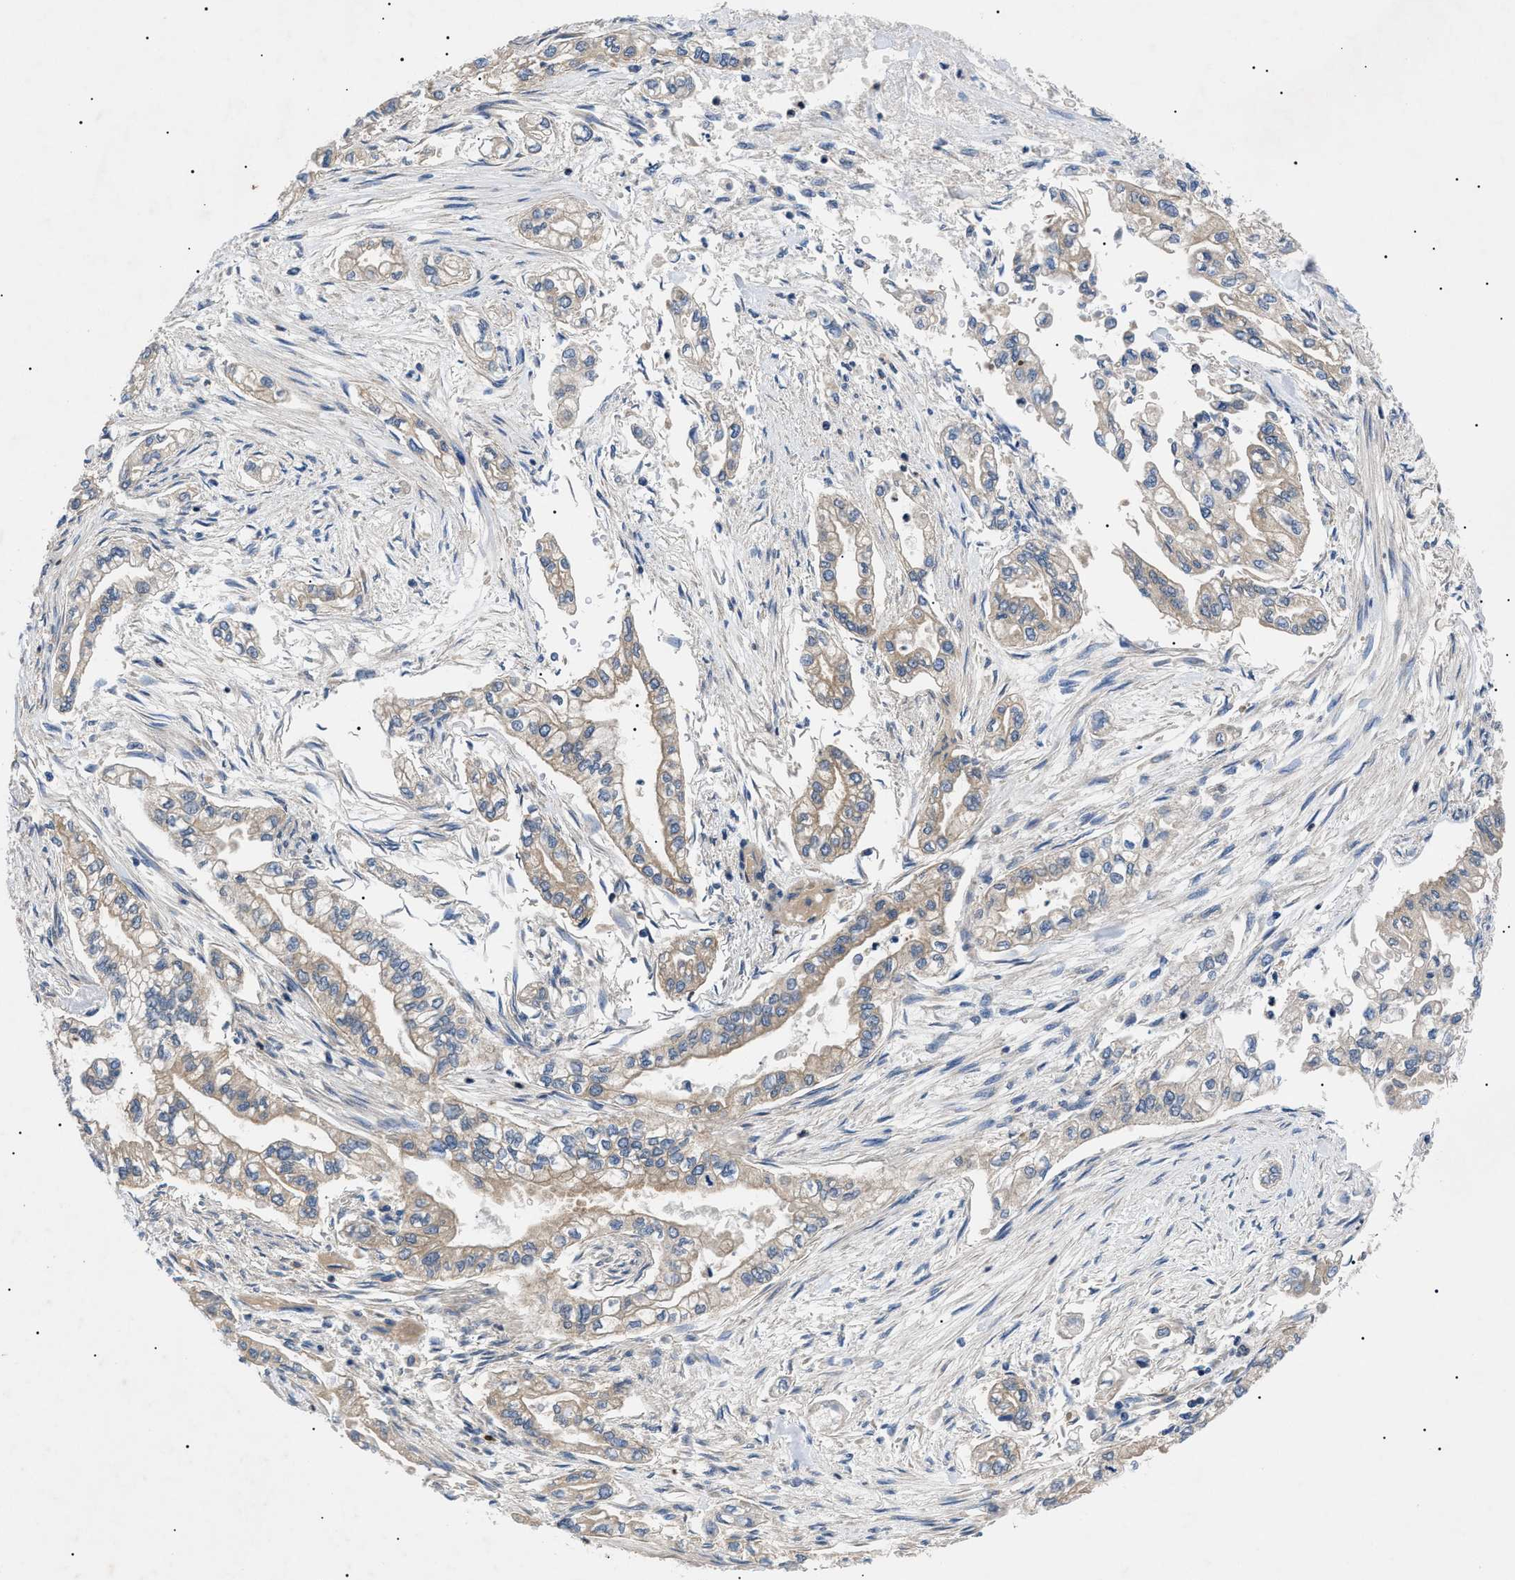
{"staining": {"intensity": "weak", "quantity": ">75%", "location": "cytoplasmic/membranous"}, "tissue": "pancreatic cancer", "cell_type": "Tumor cells", "image_type": "cancer", "snomed": [{"axis": "morphology", "description": "Normal tissue, NOS"}, {"axis": "topography", "description": "Pancreas"}], "caption": "Human pancreatic cancer stained with a brown dye shows weak cytoplasmic/membranous positive expression in about >75% of tumor cells.", "gene": "RIPK1", "patient": {"sex": "male", "age": 42}}